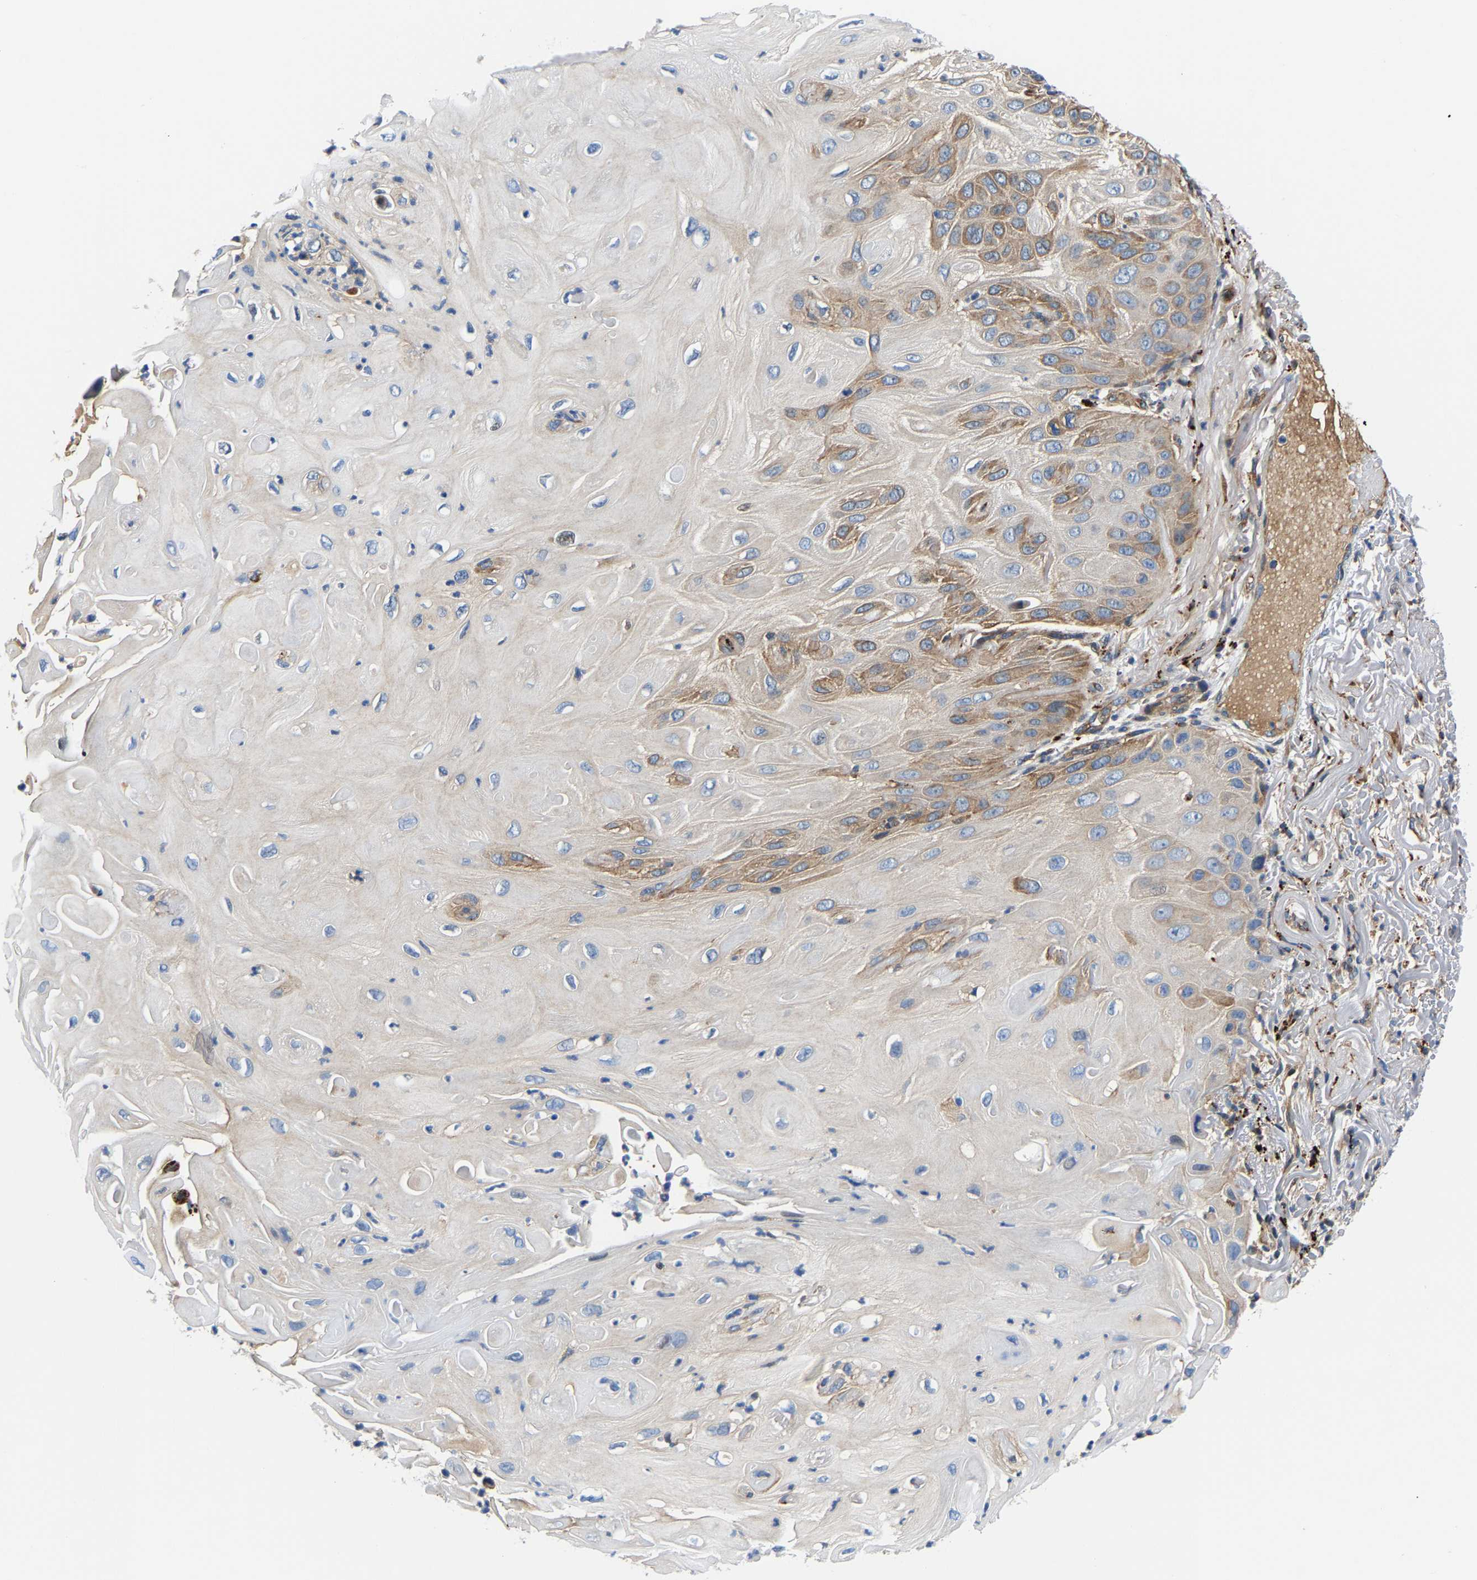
{"staining": {"intensity": "moderate", "quantity": "<25%", "location": "cytoplasmic/membranous"}, "tissue": "skin cancer", "cell_type": "Tumor cells", "image_type": "cancer", "snomed": [{"axis": "morphology", "description": "Squamous cell carcinoma, NOS"}, {"axis": "topography", "description": "Skin"}], "caption": "Moderate cytoplasmic/membranous staining is appreciated in approximately <25% of tumor cells in skin cancer. Using DAB (brown) and hematoxylin (blue) stains, captured at high magnification using brightfield microscopy.", "gene": "DPP7", "patient": {"sex": "female", "age": 77}}